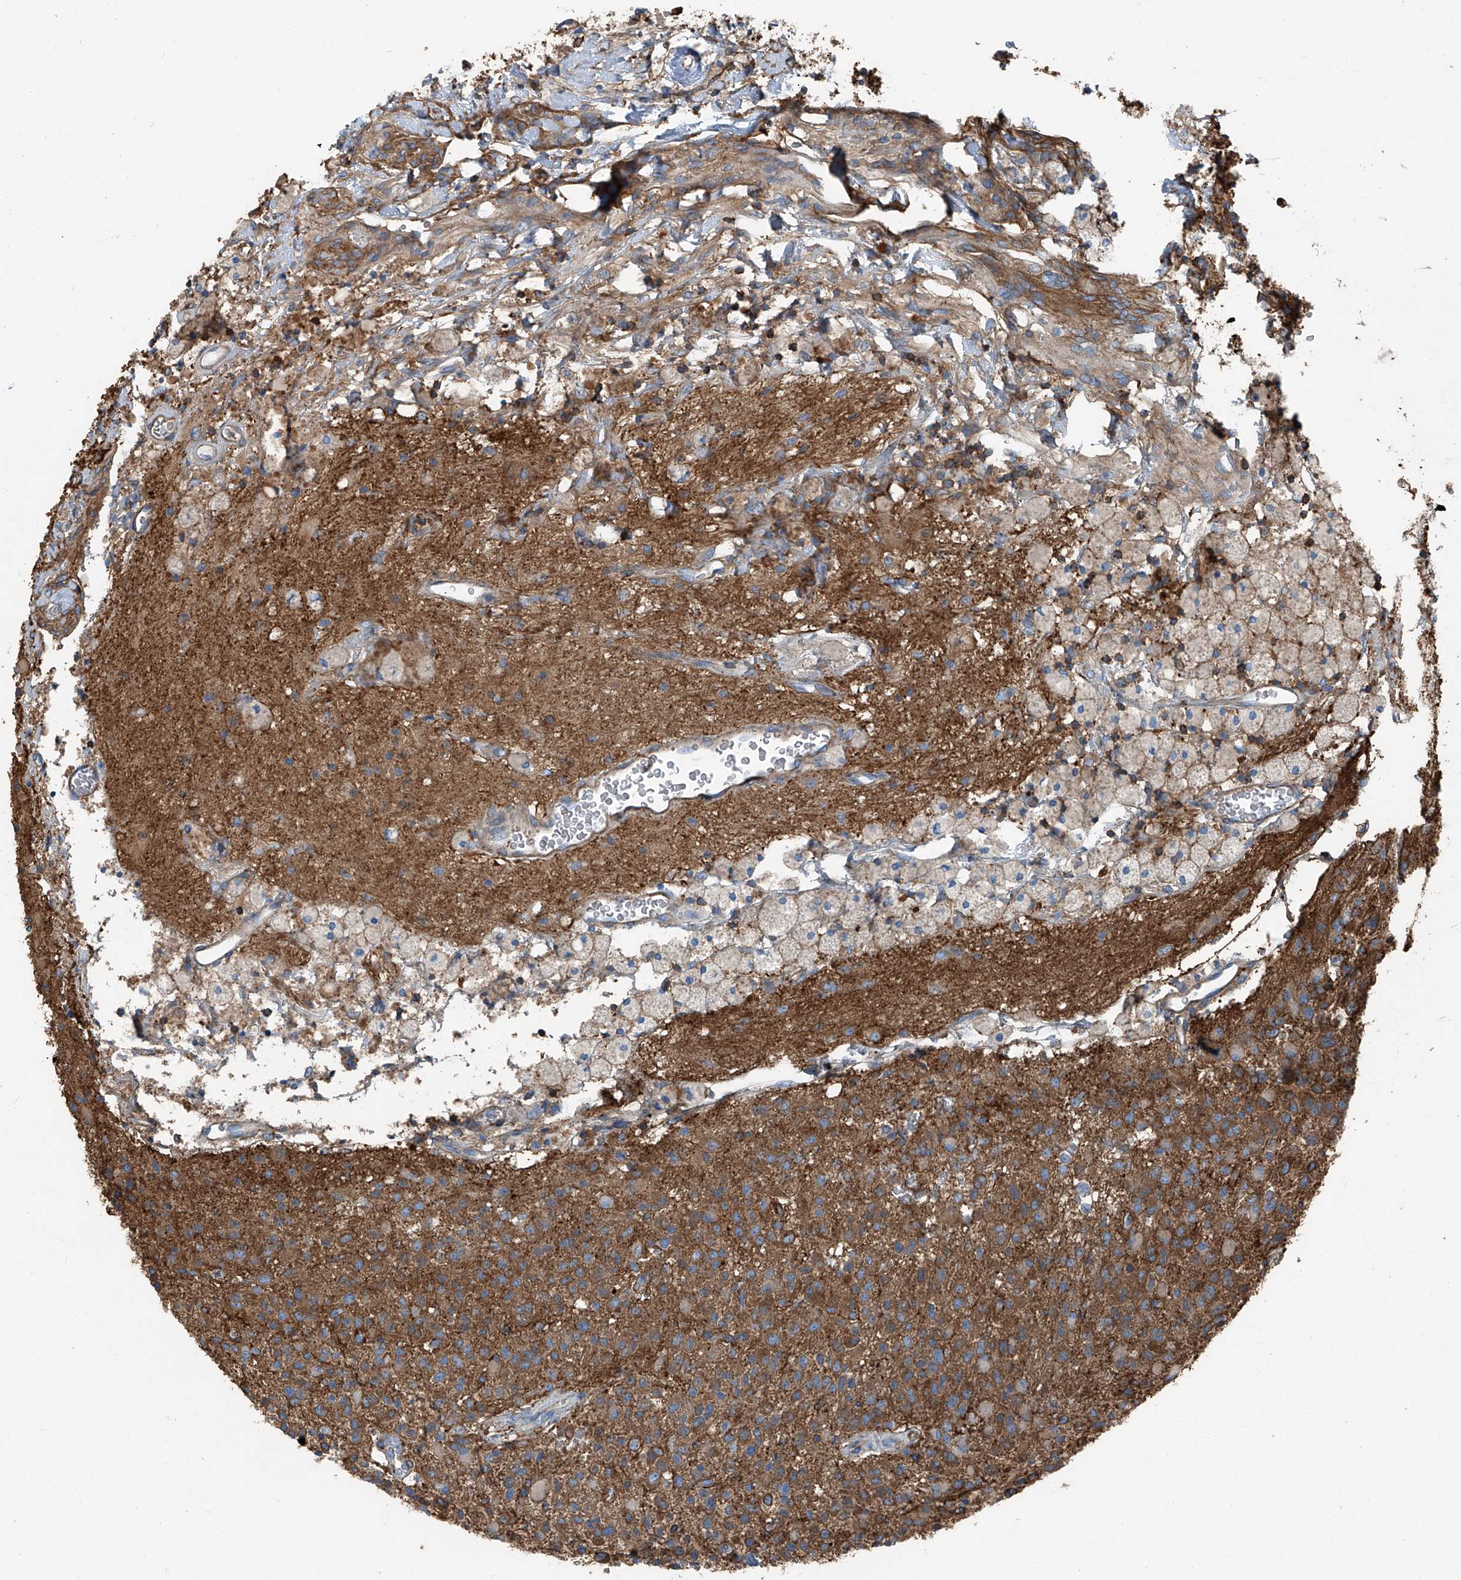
{"staining": {"intensity": "moderate", "quantity": ">75%", "location": "cytoplasmic/membranous"}, "tissue": "glioma", "cell_type": "Tumor cells", "image_type": "cancer", "snomed": [{"axis": "morphology", "description": "Glioma, malignant, High grade"}, {"axis": "topography", "description": "Brain"}], "caption": "Immunohistochemical staining of human malignant glioma (high-grade) reveals medium levels of moderate cytoplasmic/membranous expression in about >75% of tumor cells.", "gene": "SEPTIN7", "patient": {"sex": "male", "age": 34}}